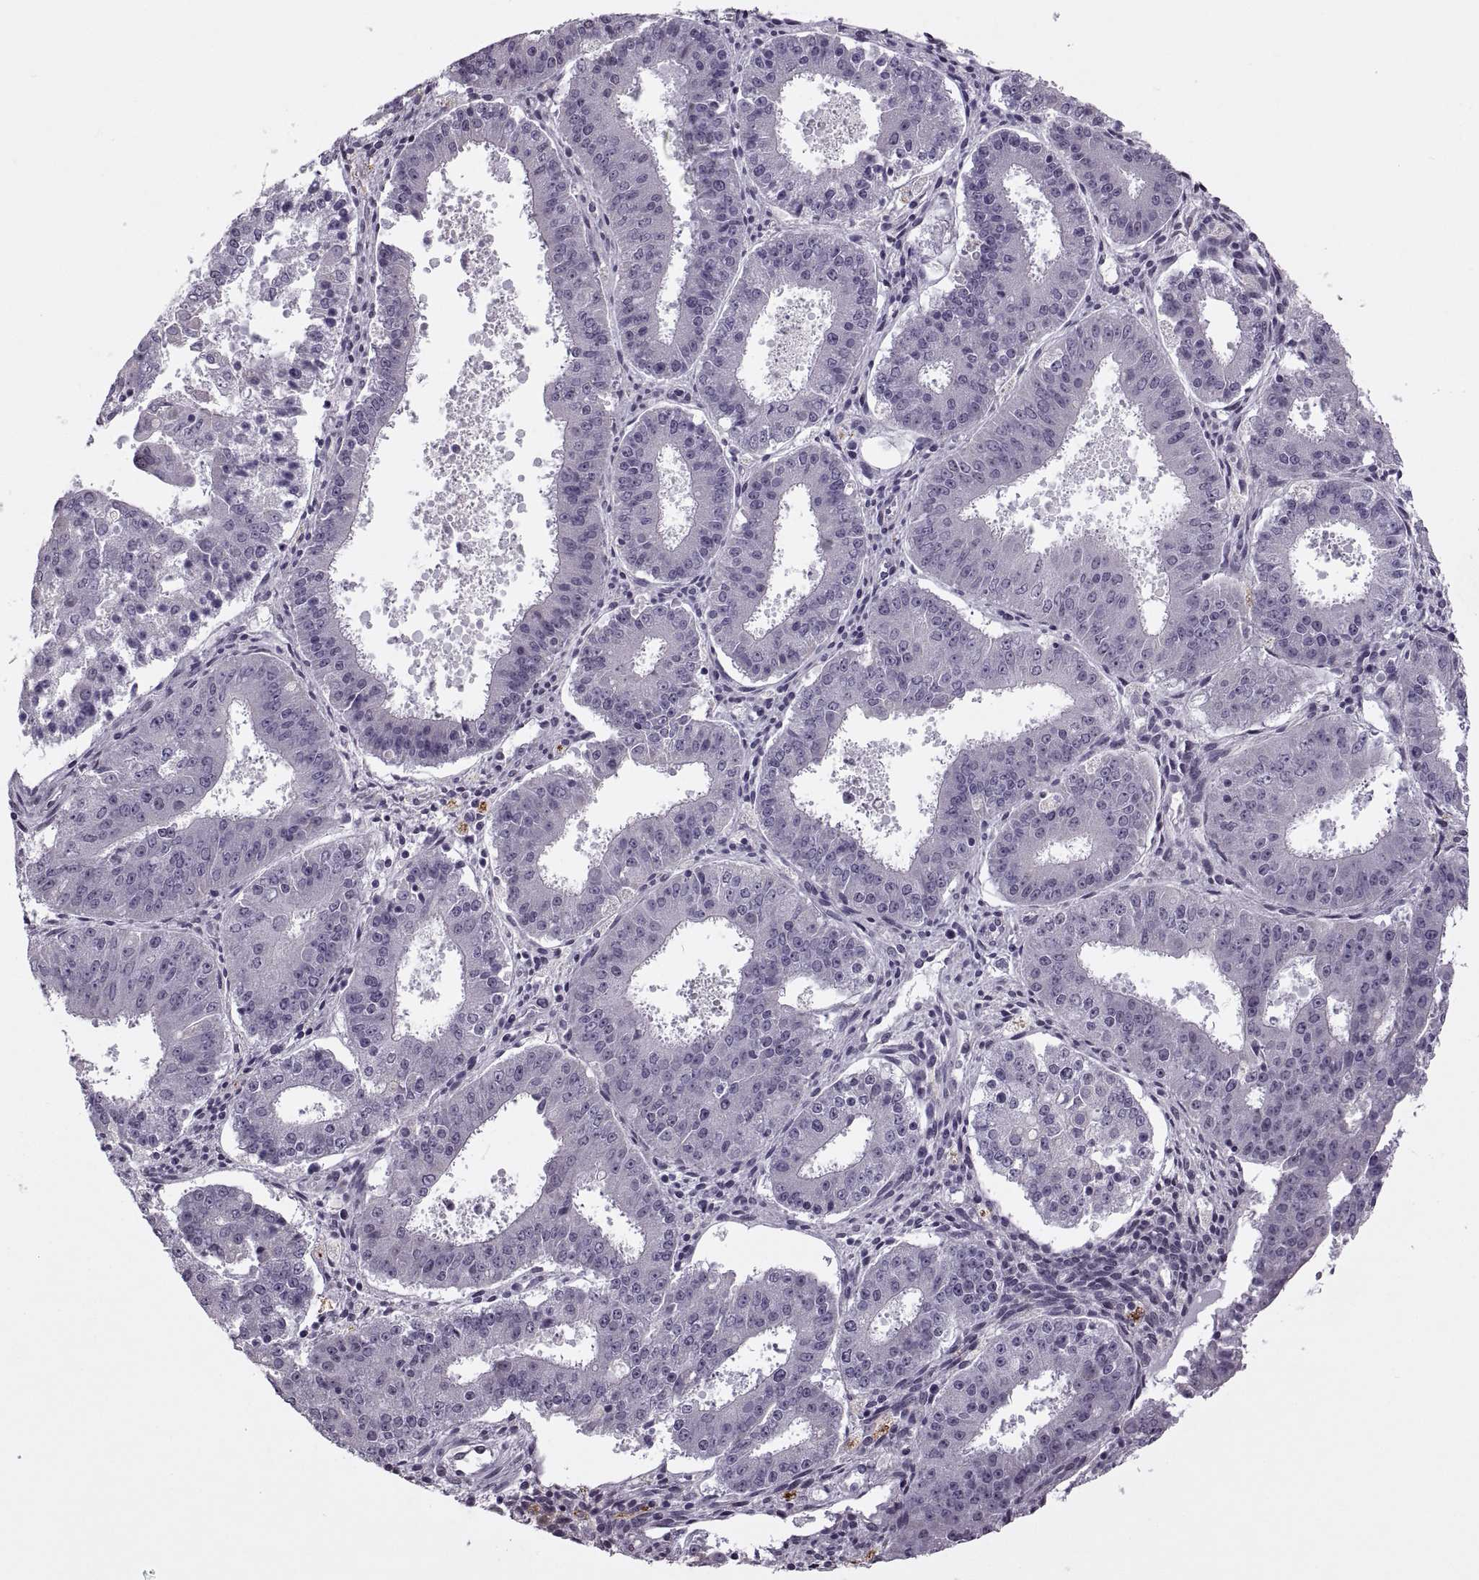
{"staining": {"intensity": "negative", "quantity": "none", "location": "none"}, "tissue": "ovarian cancer", "cell_type": "Tumor cells", "image_type": "cancer", "snomed": [{"axis": "morphology", "description": "Carcinoma, endometroid"}, {"axis": "topography", "description": "Ovary"}], "caption": "A high-resolution micrograph shows immunohistochemistry (IHC) staining of ovarian endometroid carcinoma, which displays no significant positivity in tumor cells. (Brightfield microscopy of DAB (3,3'-diaminobenzidine) IHC at high magnification).", "gene": "PRSS37", "patient": {"sex": "female", "age": 42}}